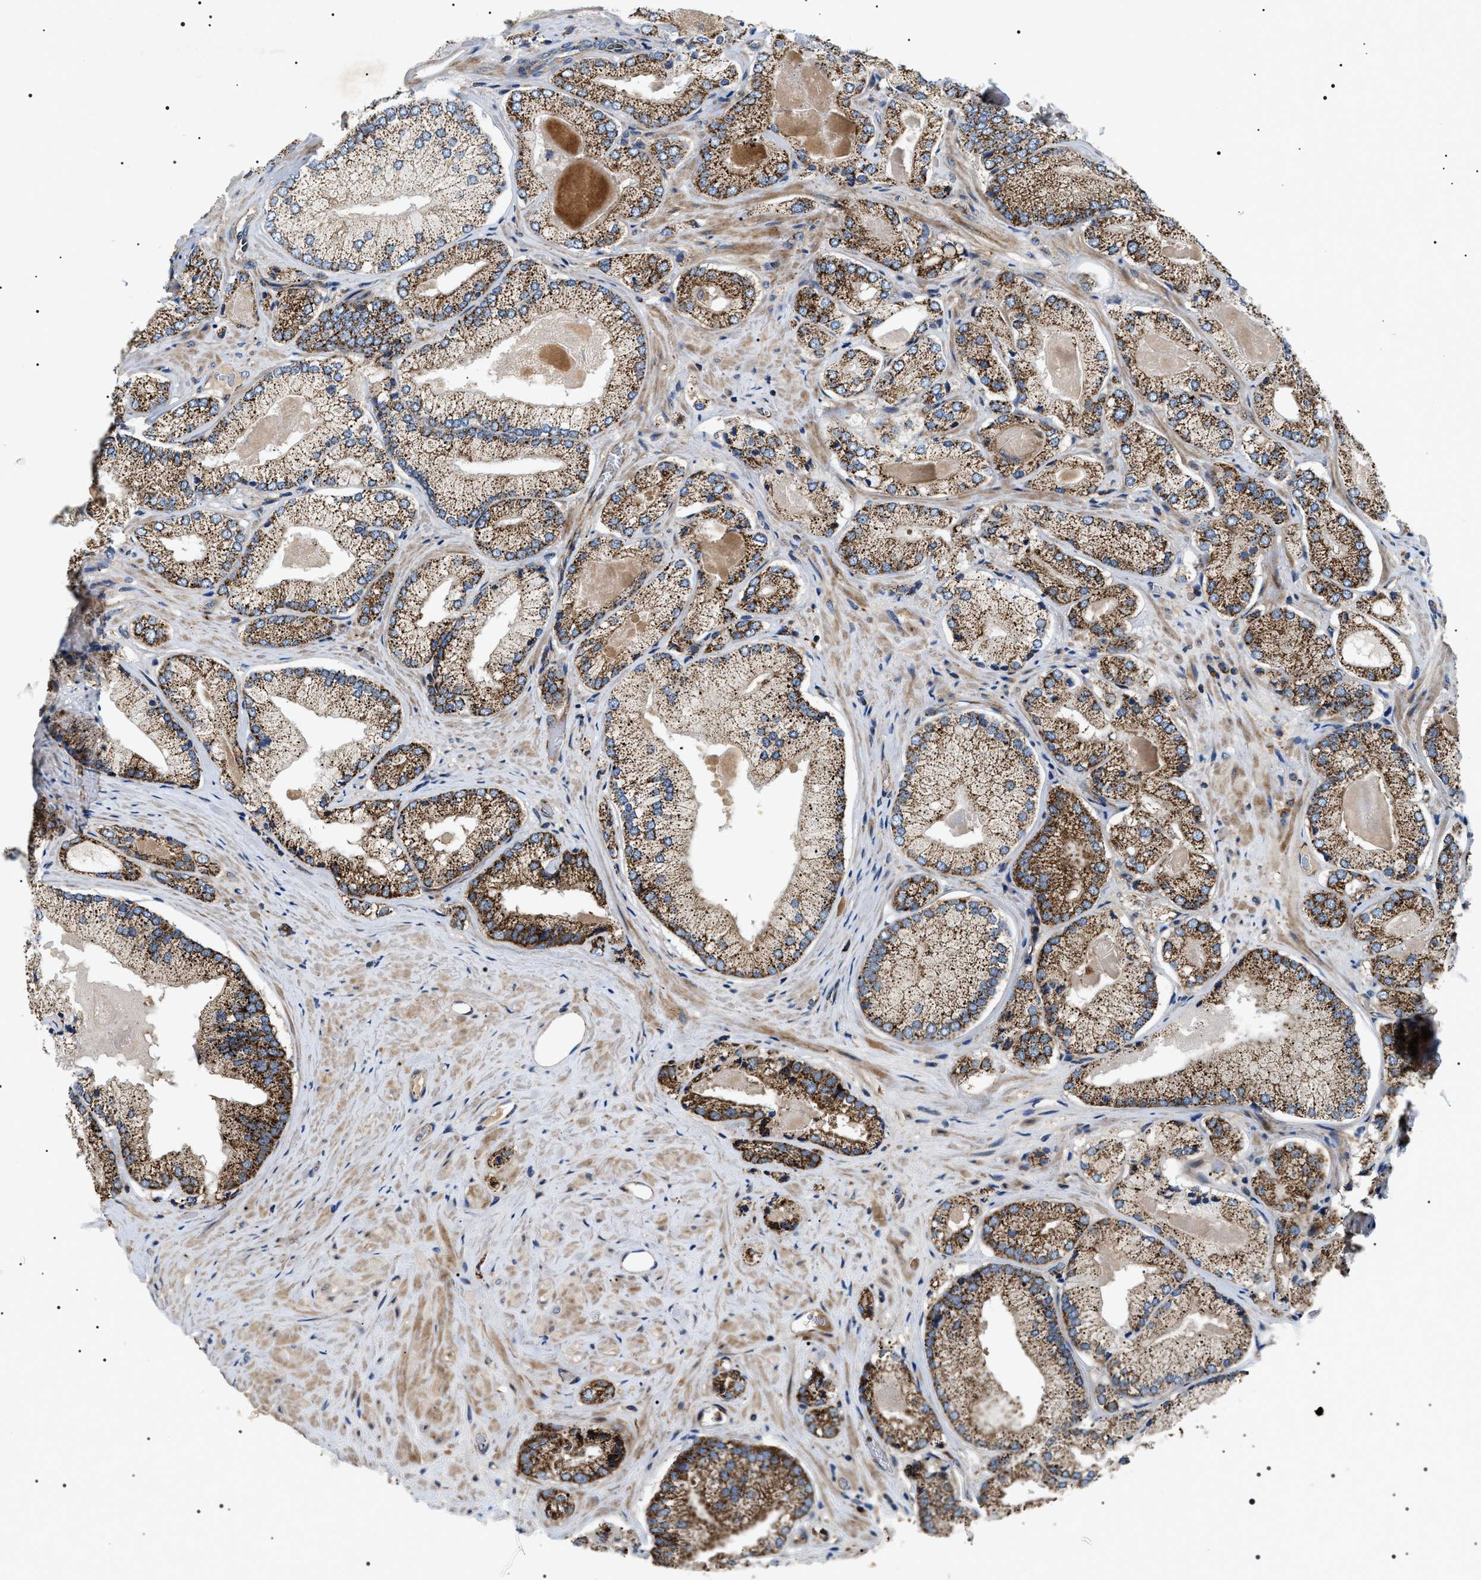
{"staining": {"intensity": "strong", "quantity": ">75%", "location": "cytoplasmic/membranous"}, "tissue": "prostate cancer", "cell_type": "Tumor cells", "image_type": "cancer", "snomed": [{"axis": "morphology", "description": "Adenocarcinoma, Low grade"}, {"axis": "topography", "description": "Prostate"}], "caption": "Protein staining shows strong cytoplasmic/membranous positivity in about >75% of tumor cells in prostate cancer (adenocarcinoma (low-grade)).", "gene": "OXSM", "patient": {"sex": "male", "age": 65}}